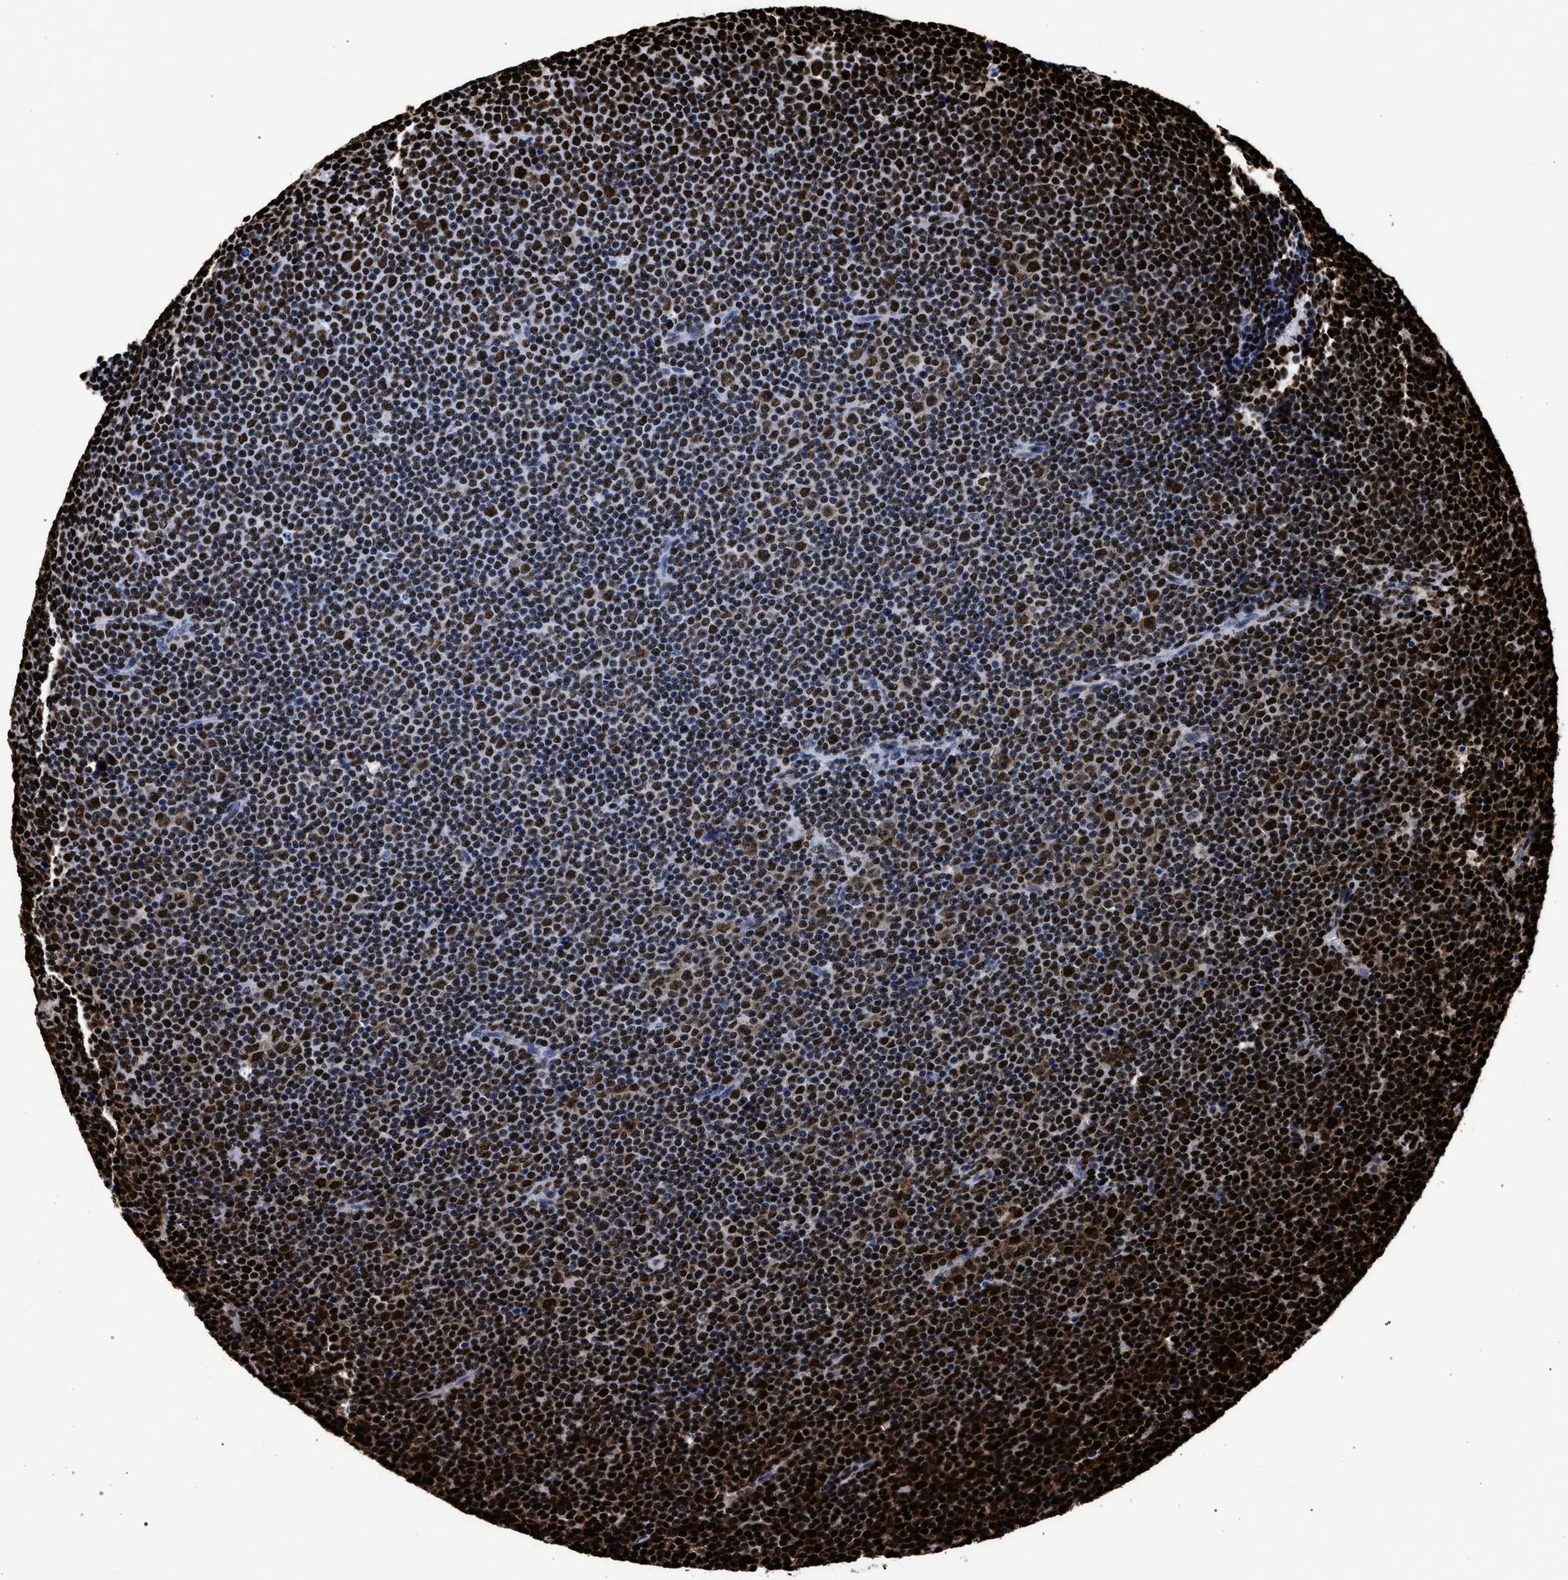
{"staining": {"intensity": "strong", "quantity": ">75%", "location": "nuclear"}, "tissue": "lymphoma", "cell_type": "Tumor cells", "image_type": "cancer", "snomed": [{"axis": "morphology", "description": "Malignant lymphoma, non-Hodgkin's type, Low grade"}, {"axis": "topography", "description": "Lymph node"}], "caption": "The image displays a brown stain indicating the presence of a protein in the nuclear of tumor cells in lymphoma.", "gene": "HNRNPA1", "patient": {"sex": "female", "age": 67}}